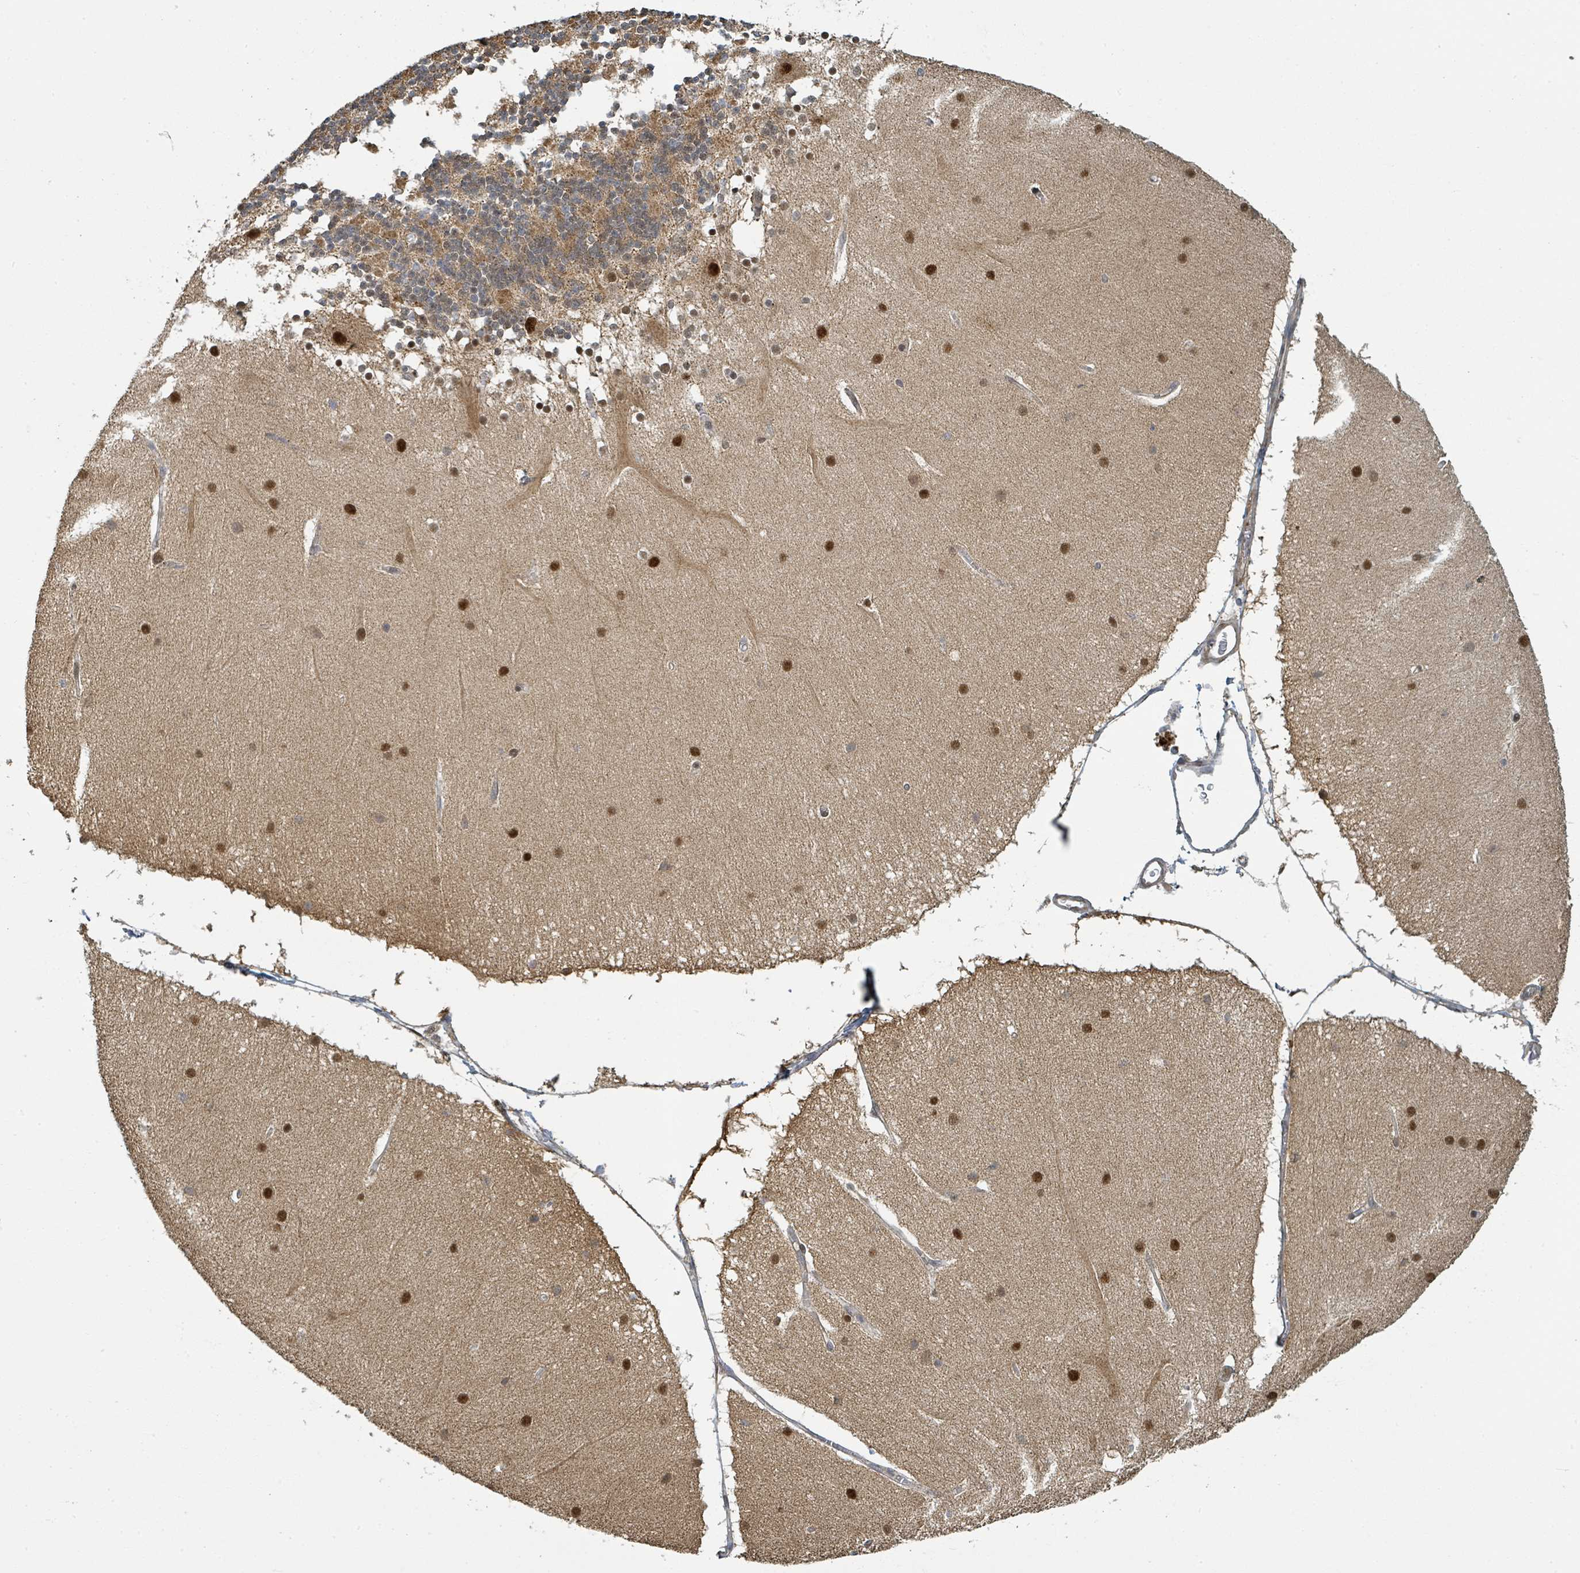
{"staining": {"intensity": "moderate", "quantity": ">75%", "location": "cytoplasmic/membranous"}, "tissue": "cerebellum", "cell_type": "Cells in granular layer", "image_type": "normal", "snomed": [{"axis": "morphology", "description": "Normal tissue, NOS"}, {"axis": "topography", "description": "Cerebellum"}], "caption": "Human cerebellum stained for a protein (brown) shows moderate cytoplasmic/membranous positive expression in approximately >75% of cells in granular layer.", "gene": "PSMB7", "patient": {"sex": "female", "age": 54}}